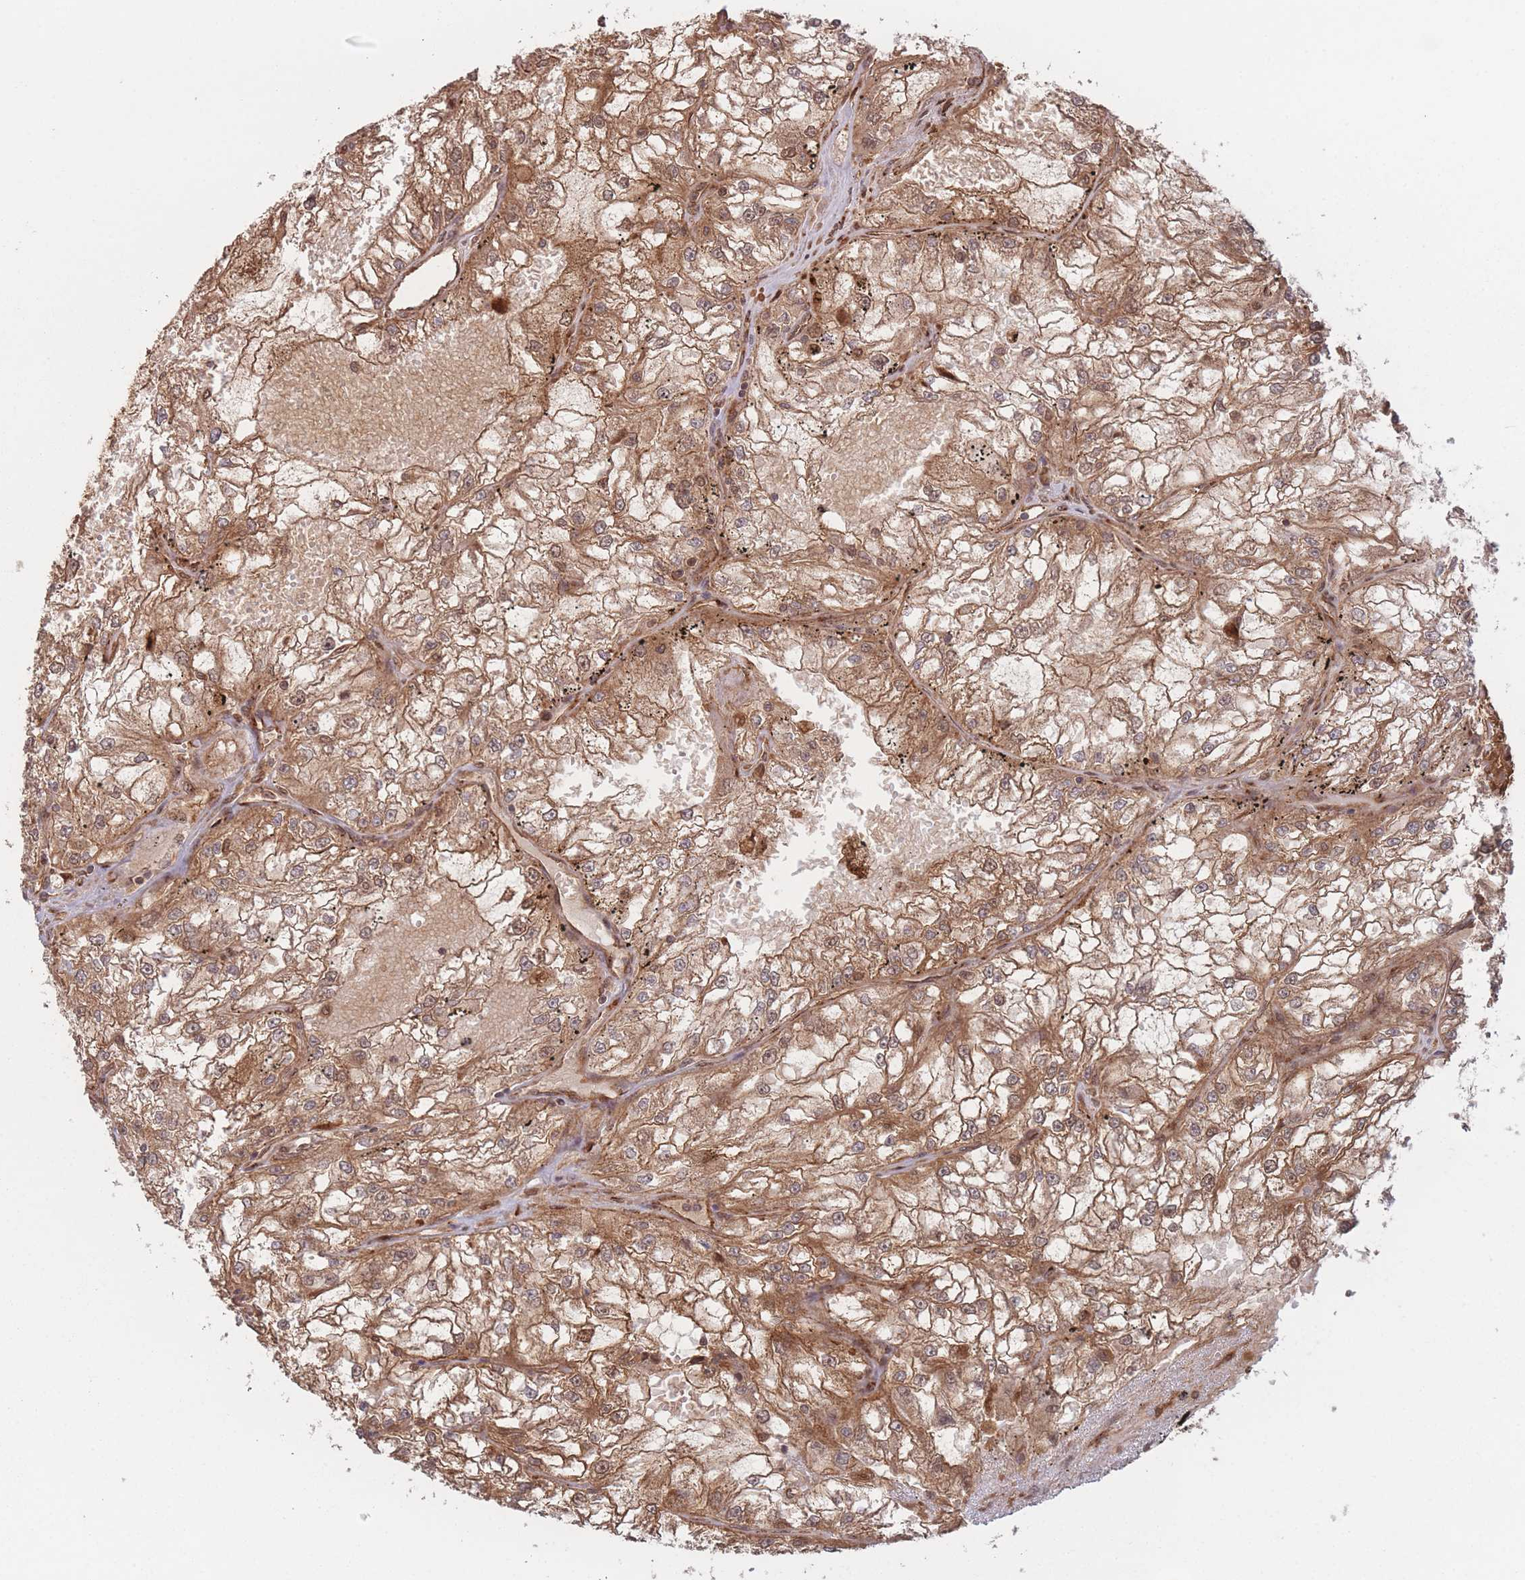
{"staining": {"intensity": "moderate", "quantity": ">75%", "location": "cytoplasmic/membranous"}, "tissue": "renal cancer", "cell_type": "Tumor cells", "image_type": "cancer", "snomed": [{"axis": "morphology", "description": "Adenocarcinoma, NOS"}, {"axis": "topography", "description": "Kidney"}], "caption": "Immunohistochemistry (IHC) micrograph of renal cancer (adenocarcinoma) stained for a protein (brown), which shows medium levels of moderate cytoplasmic/membranous expression in approximately >75% of tumor cells.", "gene": "PODXL2", "patient": {"sex": "female", "age": 72}}